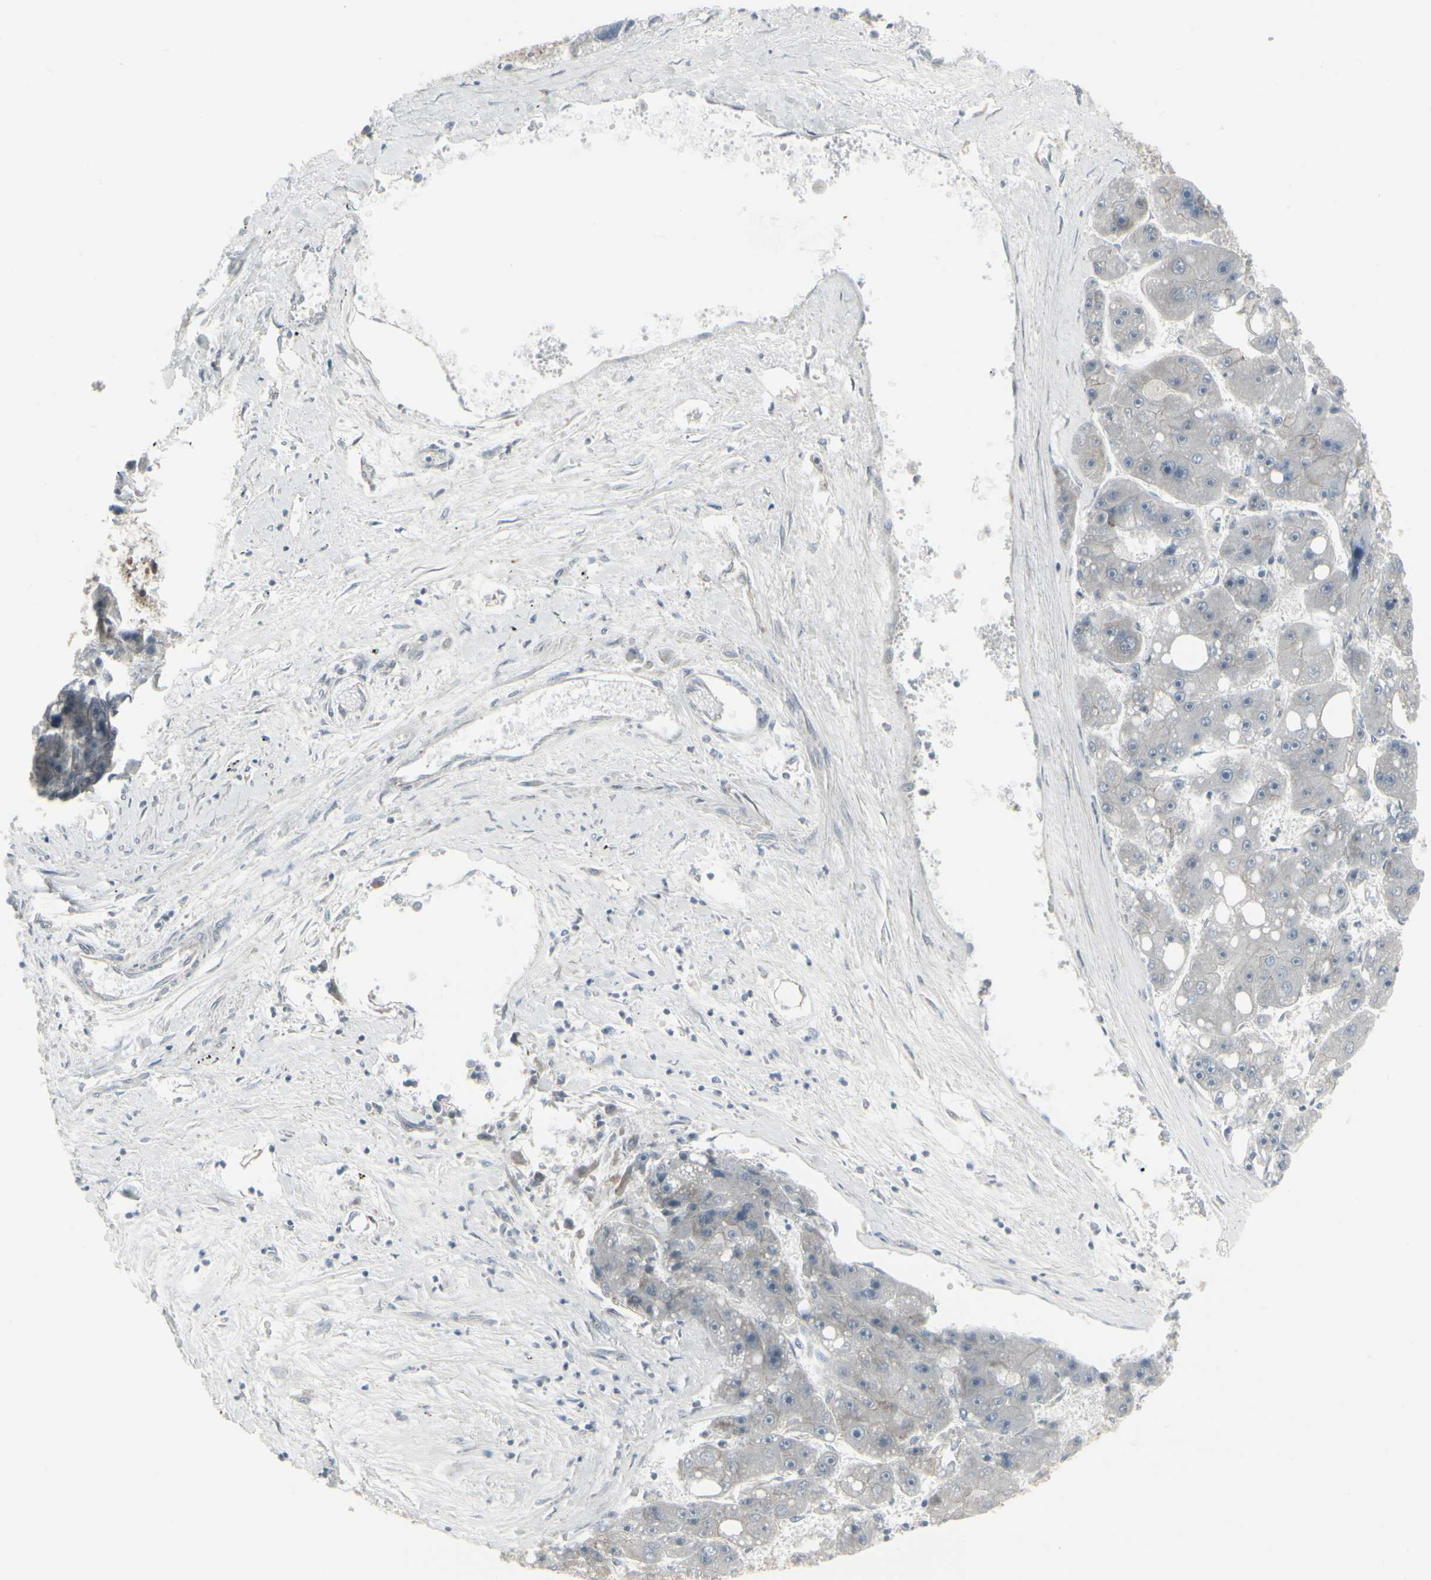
{"staining": {"intensity": "weak", "quantity": "25%-75%", "location": "cytoplasmic/membranous"}, "tissue": "liver cancer", "cell_type": "Tumor cells", "image_type": "cancer", "snomed": [{"axis": "morphology", "description": "Carcinoma, Hepatocellular, NOS"}, {"axis": "topography", "description": "Liver"}], "caption": "Tumor cells demonstrate low levels of weak cytoplasmic/membranous positivity in approximately 25%-75% of cells in human liver cancer (hepatocellular carcinoma). (DAB IHC with brightfield microscopy, high magnification).", "gene": "EPS15", "patient": {"sex": "female", "age": 61}}